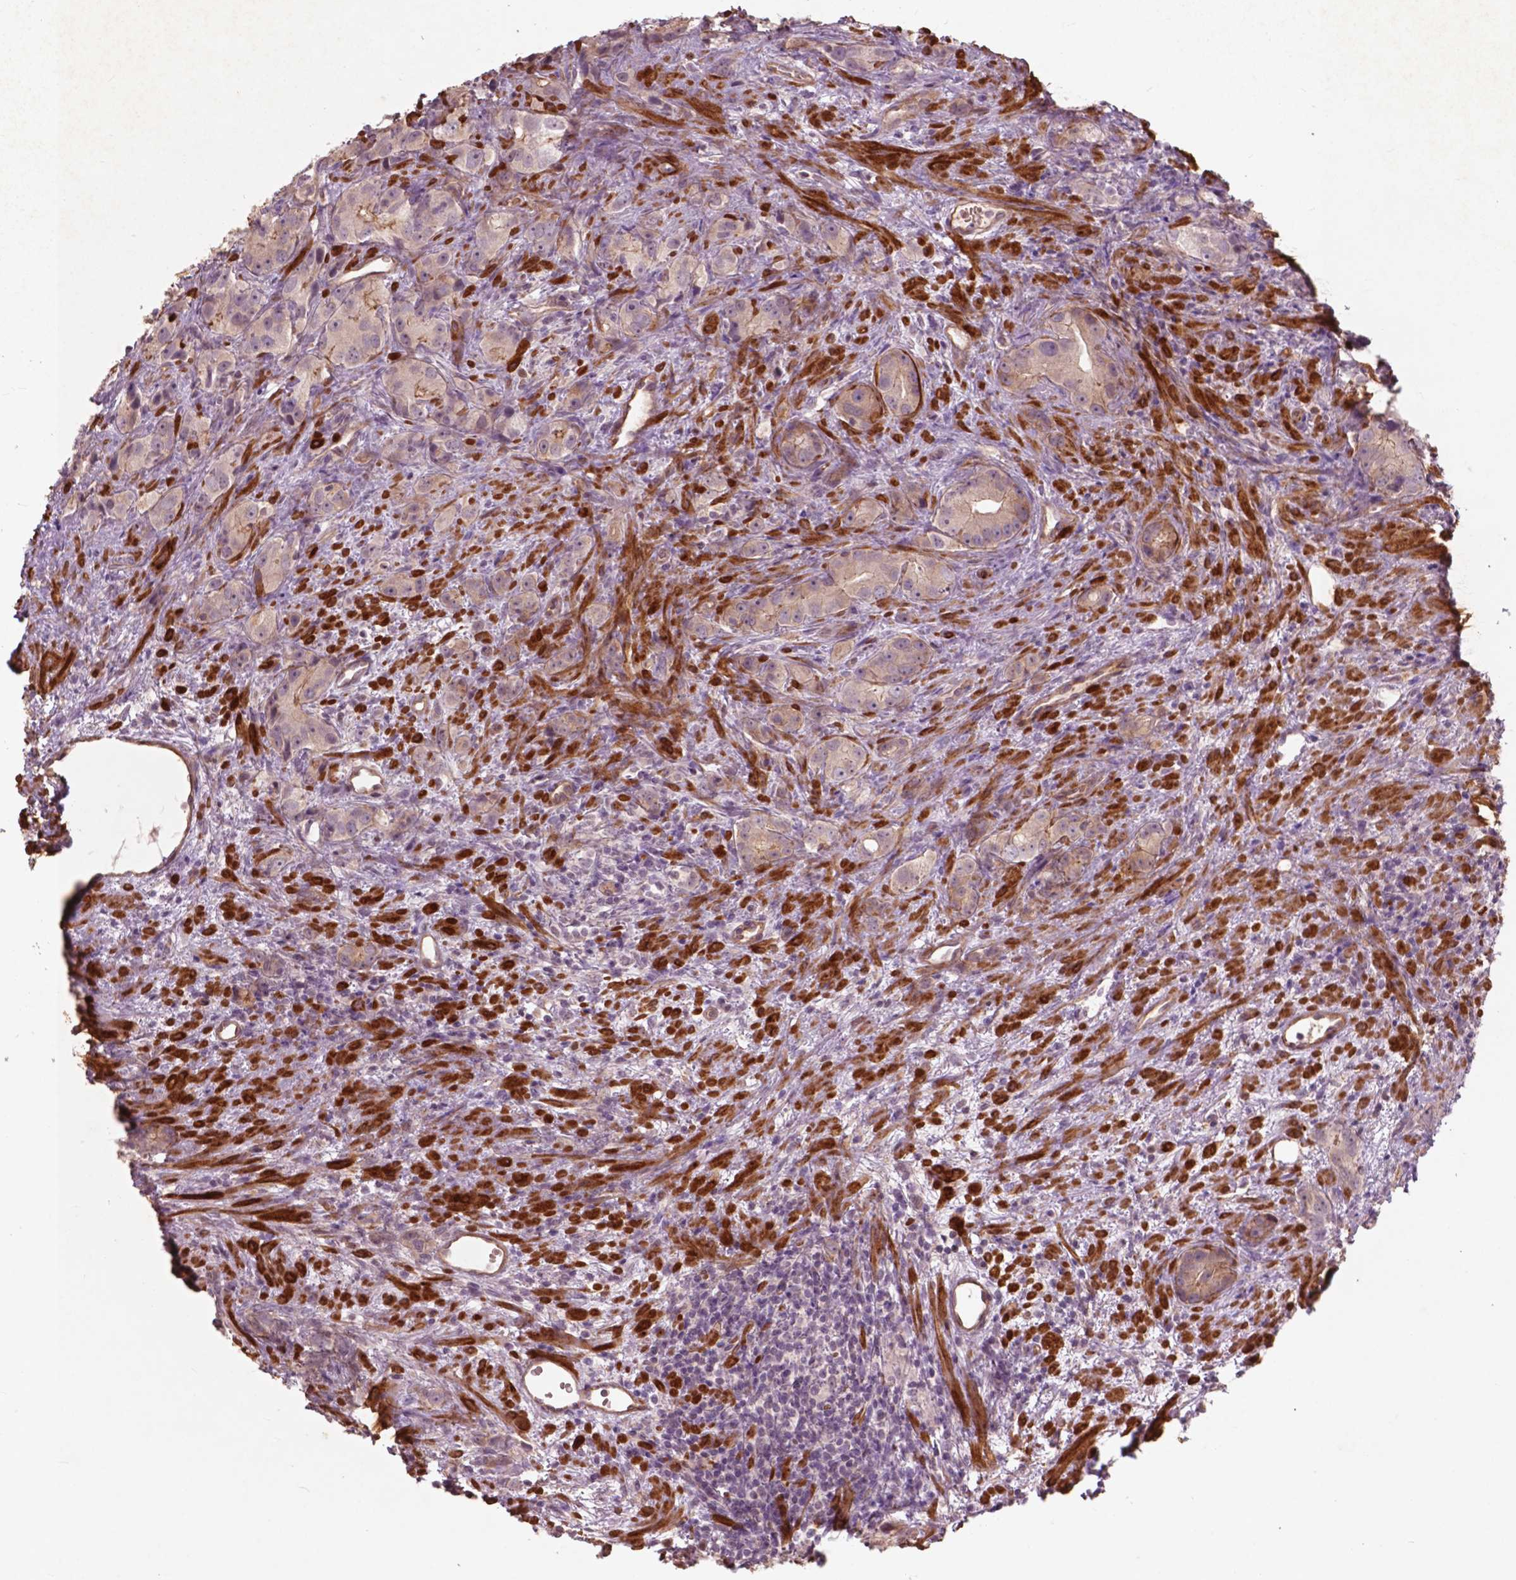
{"staining": {"intensity": "weak", "quantity": "25%-75%", "location": "cytoplasmic/membranous"}, "tissue": "prostate cancer", "cell_type": "Tumor cells", "image_type": "cancer", "snomed": [{"axis": "morphology", "description": "Adenocarcinoma, High grade"}, {"axis": "topography", "description": "Prostate"}], "caption": "An image of prostate adenocarcinoma (high-grade) stained for a protein reveals weak cytoplasmic/membranous brown staining in tumor cells.", "gene": "RFPL4B", "patient": {"sex": "male", "age": 90}}